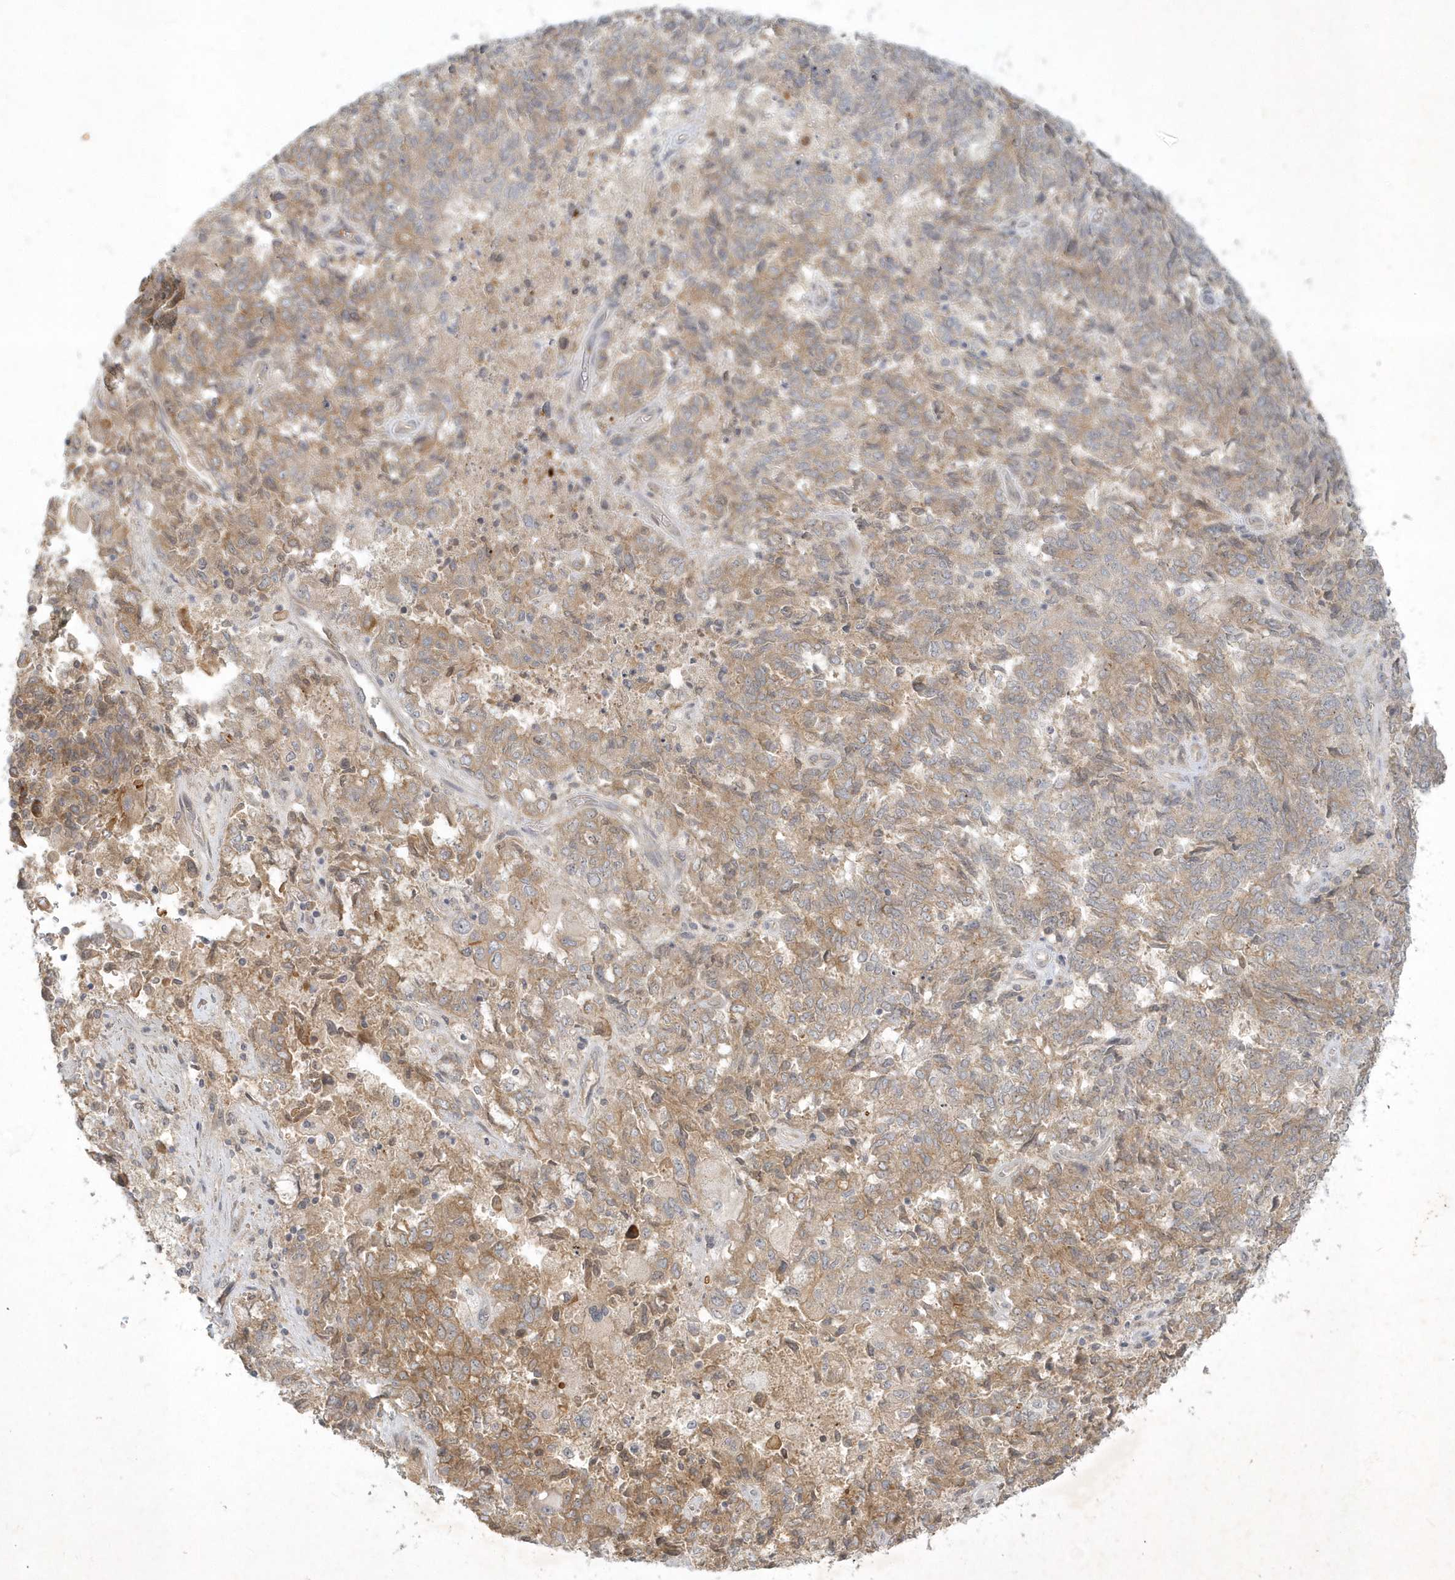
{"staining": {"intensity": "moderate", "quantity": ">75%", "location": "cytoplasmic/membranous"}, "tissue": "endometrial cancer", "cell_type": "Tumor cells", "image_type": "cancer", "snomed": [{"axis": "morphology", "description": "Adenocarcinoma, NOS"}, {"axis": "topography", "description": "Endometrium"}], "caption": "A brown stain highlights moderate cytoplasmic/membranous staining of a protein in human endometrial cancer (adenocarcinoma) tumor cells.", "gene": "BOD1", "patient": {"sex": "female", "age": 80}}